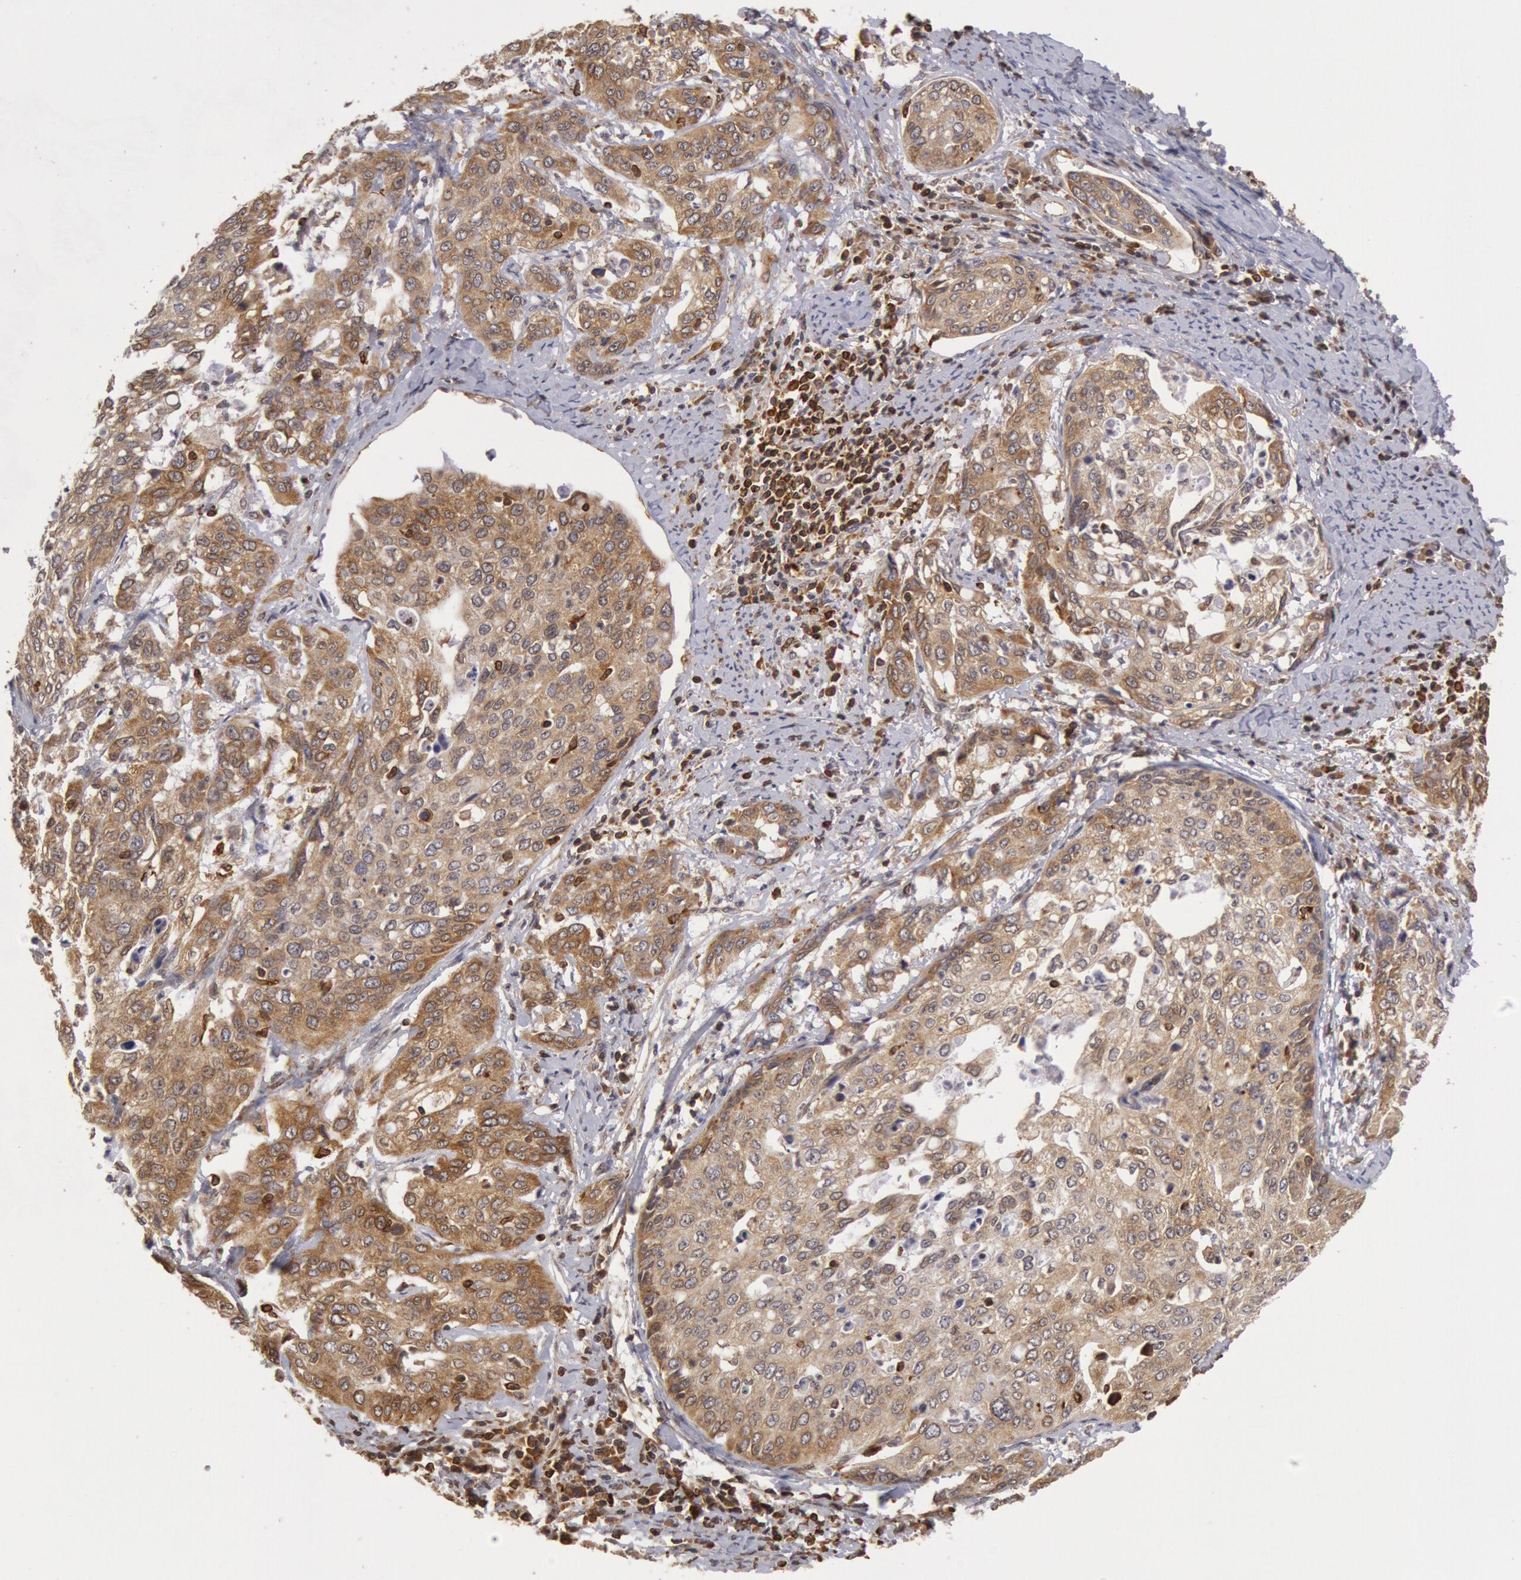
{"staining": {"intensity": "weak", "quantity": ">75%", "location": "cytoplasmic/membranous"}, "tissue": "cervical cancer", "cell_type": "Tumor cells", "image_type": "cancer", "snomed": [{"axis": "morphology", "description": "Squamous cell carcinoma, NOS"}, {"axis": "topography", "description": "Cervix"}], "caption": "The immunohistochemical stain shows weak cytoplasmic/membranous expression in tumor cells of squamous cell carcinoma (cervical) tissue.", "gene": "TAP2", "patient": {"sex": "female", "age": 41}}